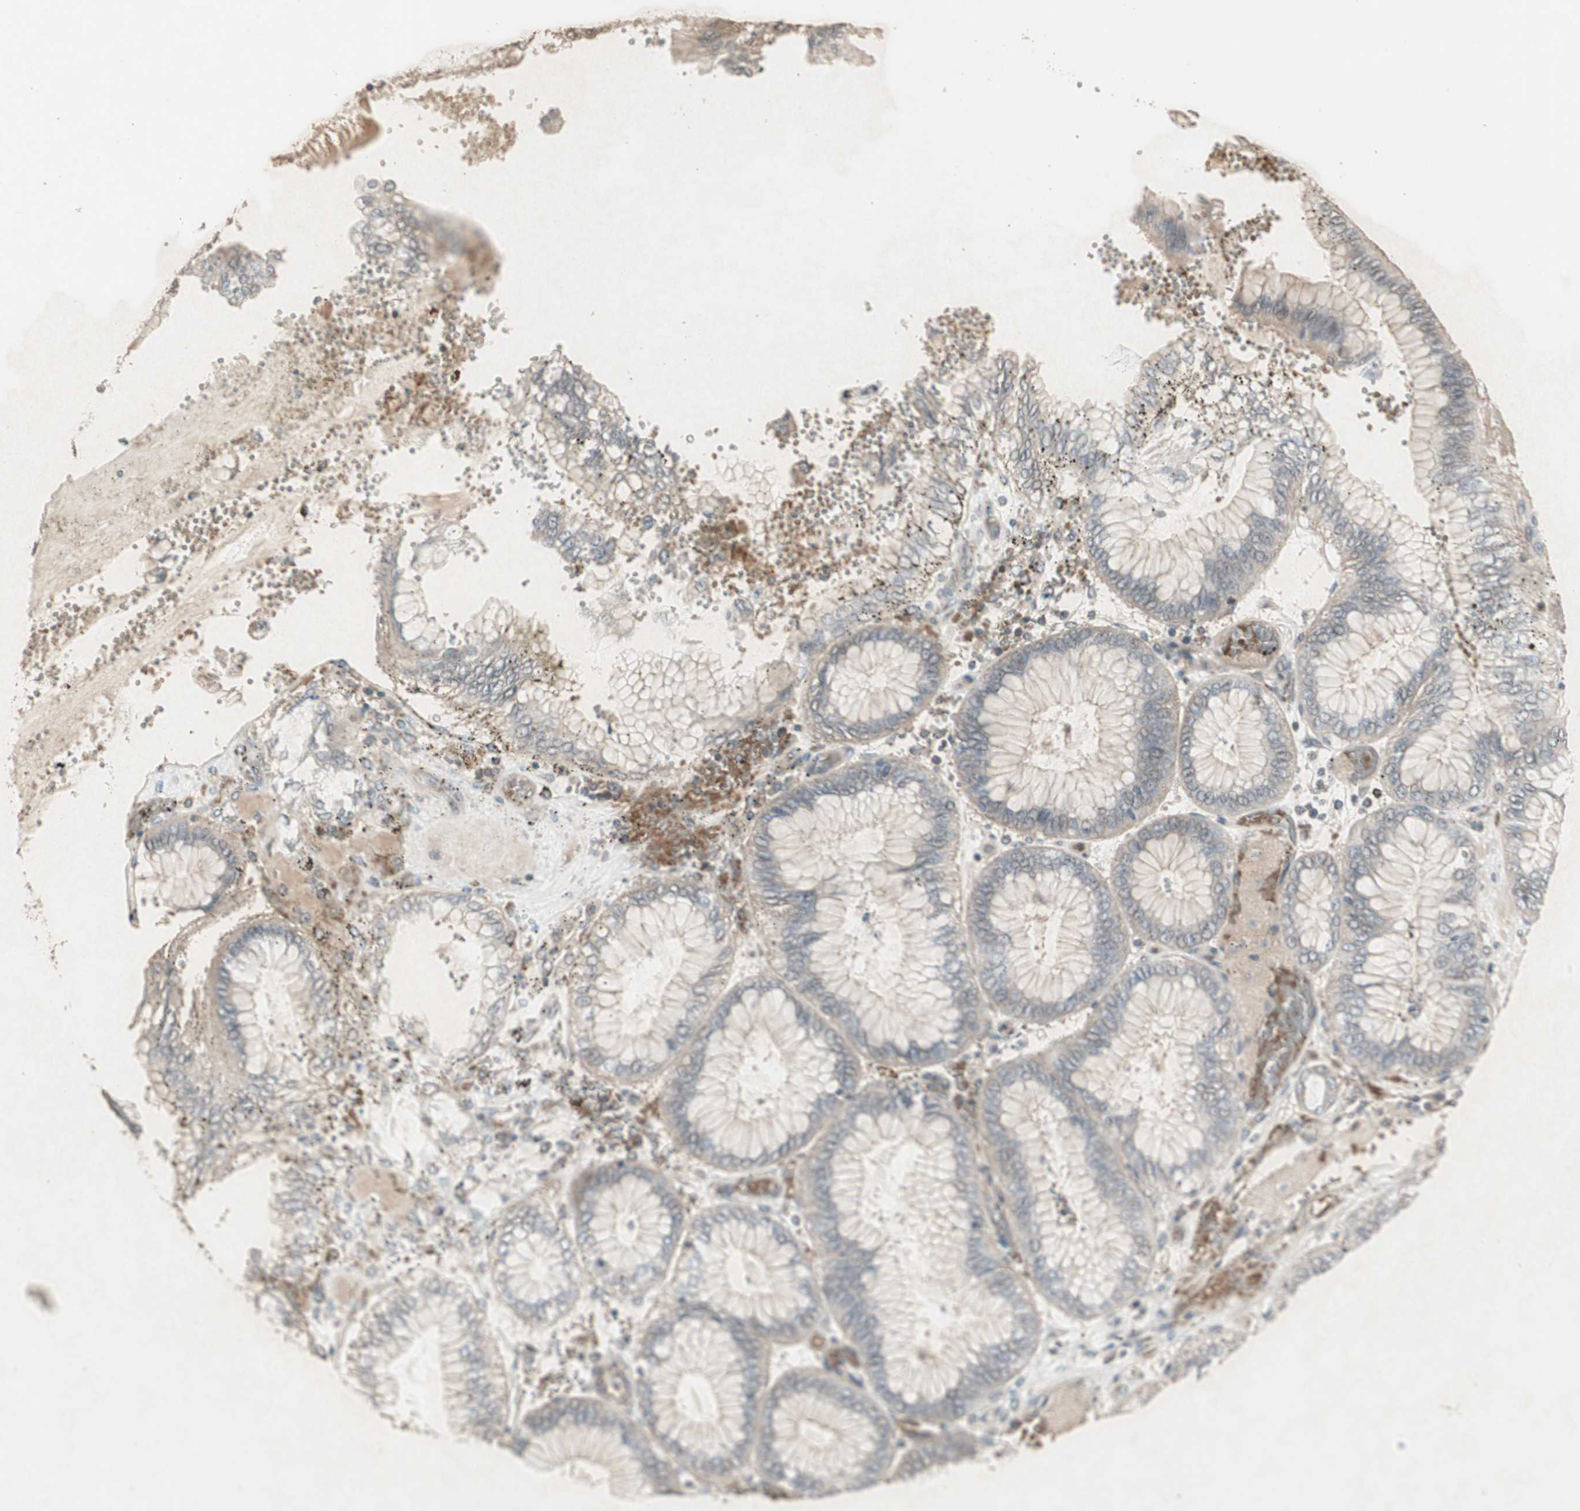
{"staining": {"intensity": "weak", "quantity": ">75%", "location": "cytoplasmic/membranous"}, "tissue": "stomach cancer", "cell_type": "Tumor cells", "image_type": "cancer", "snomed": [{"axis": "morphology", "description": "Normal tissue, NOS"}, {"axis": "morphology", "description": "Adenocarcinoma, NOS"}, {"axis": "topography", "description": "Stomach, upper"}, {"axis": "topography", "description": "Stomach"}], "caption": "Stomach adenocarcinoma stained with DAB immunohistochemistry (IHC) demonstrates low levels of weak cytoplasmic/membranous expression in about >75% of tumor cells.", "gene": "UBAC1", "patient": {"sex": "male", "age": 76}}